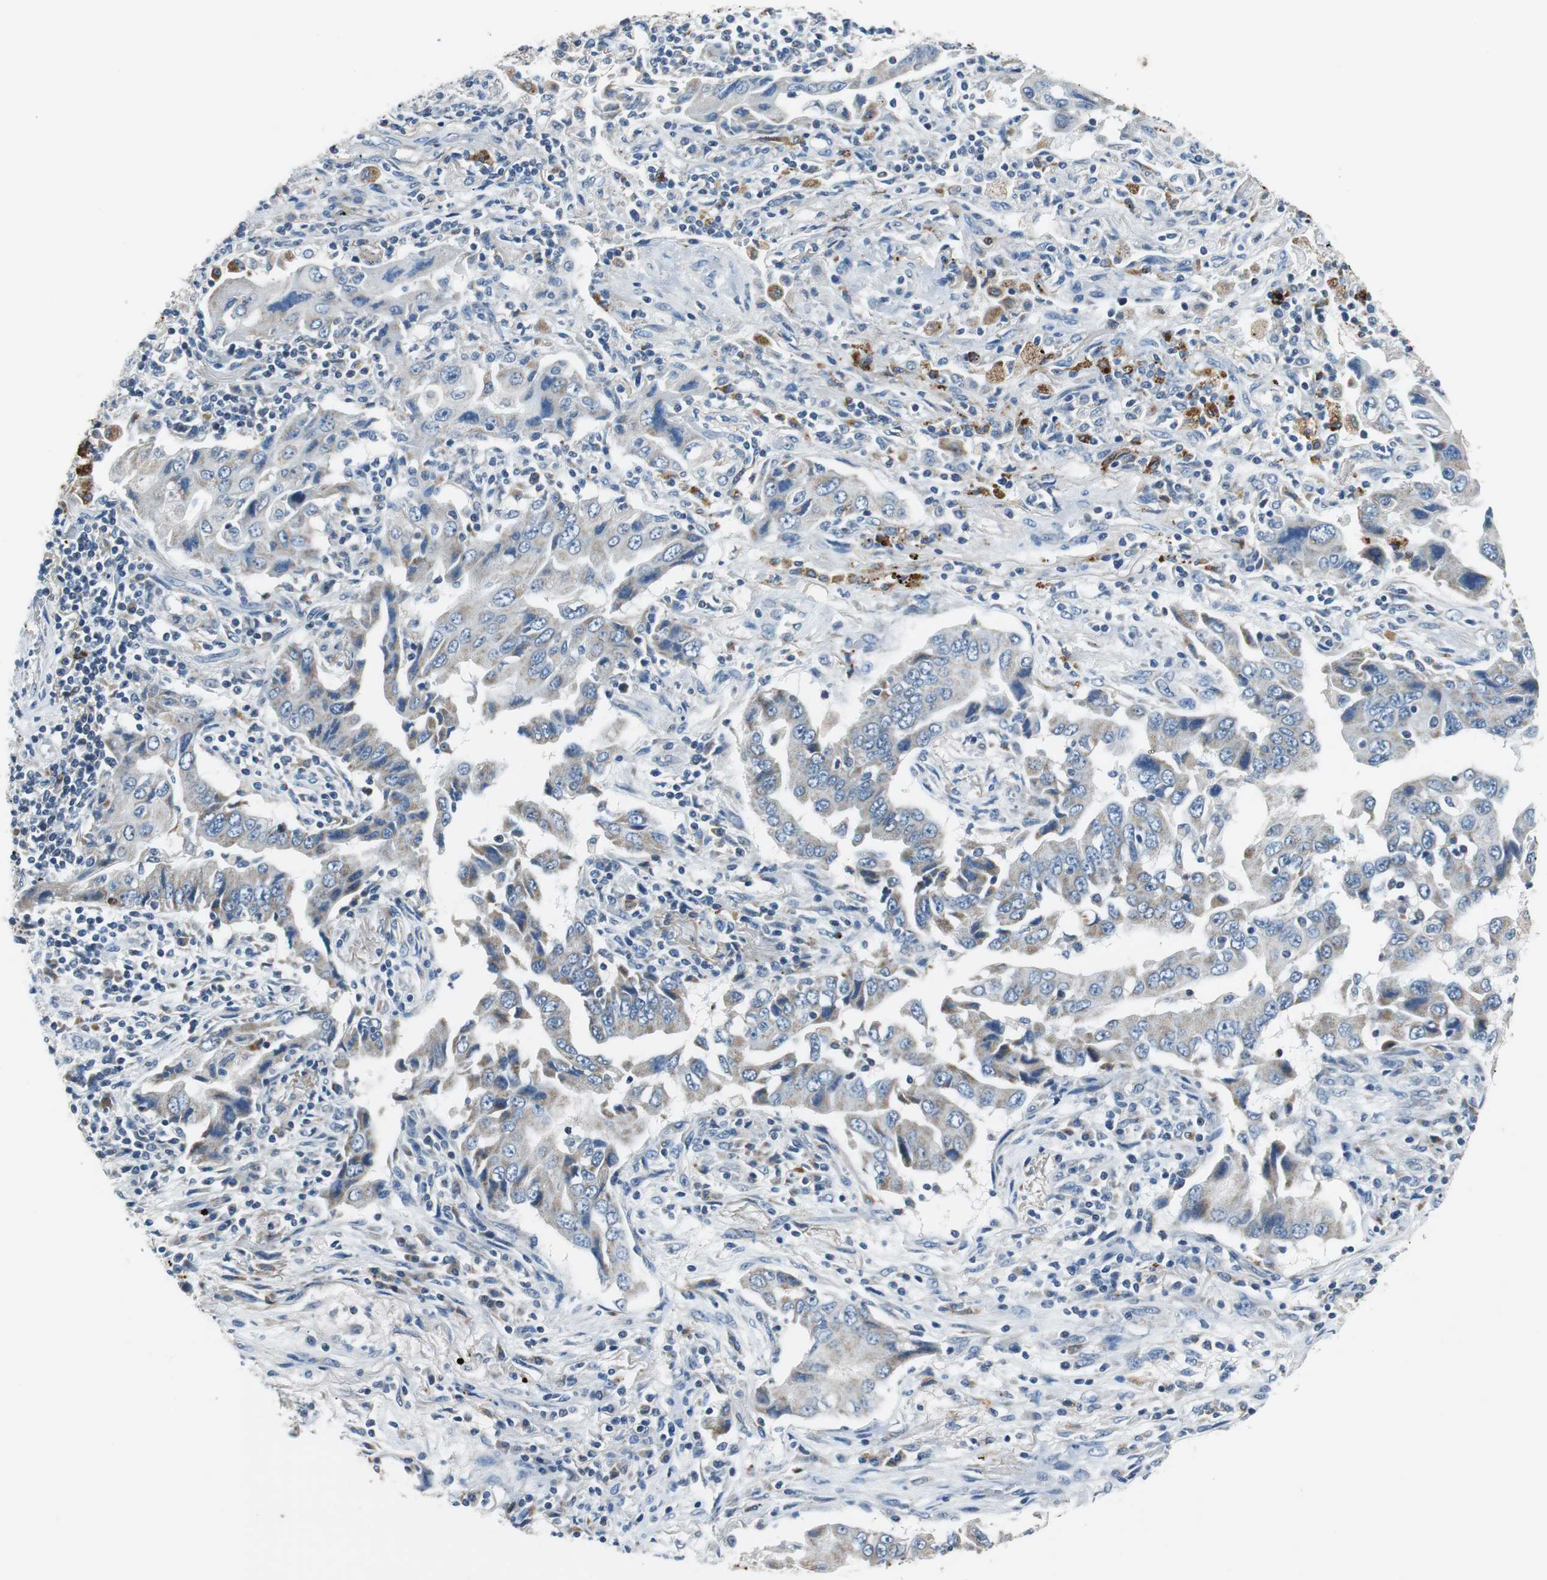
{"staining": {"intensity": "weak", "quantity": "<25%", "location": "cytoplasmic/membranous"}, "tissue": "lung cancer", "cell_type": "Tumor cells", "image_type": "cancer", "snomed": [{"axis": "morphology", "description": "Adenocarcinoma, NOS"}, {"axis": "topography", "description": "Lung"}], "caption": "High magnification brightfield microscopy of lung adenocarcinoma stained with DAB (3,3'-diaminobenzidine) (brown) and counterstained with hematoxylin (blue): tumor cells show no significant positivity.", "gene": "NLGN1", "patient": {"sex": "female", "age": 65}}